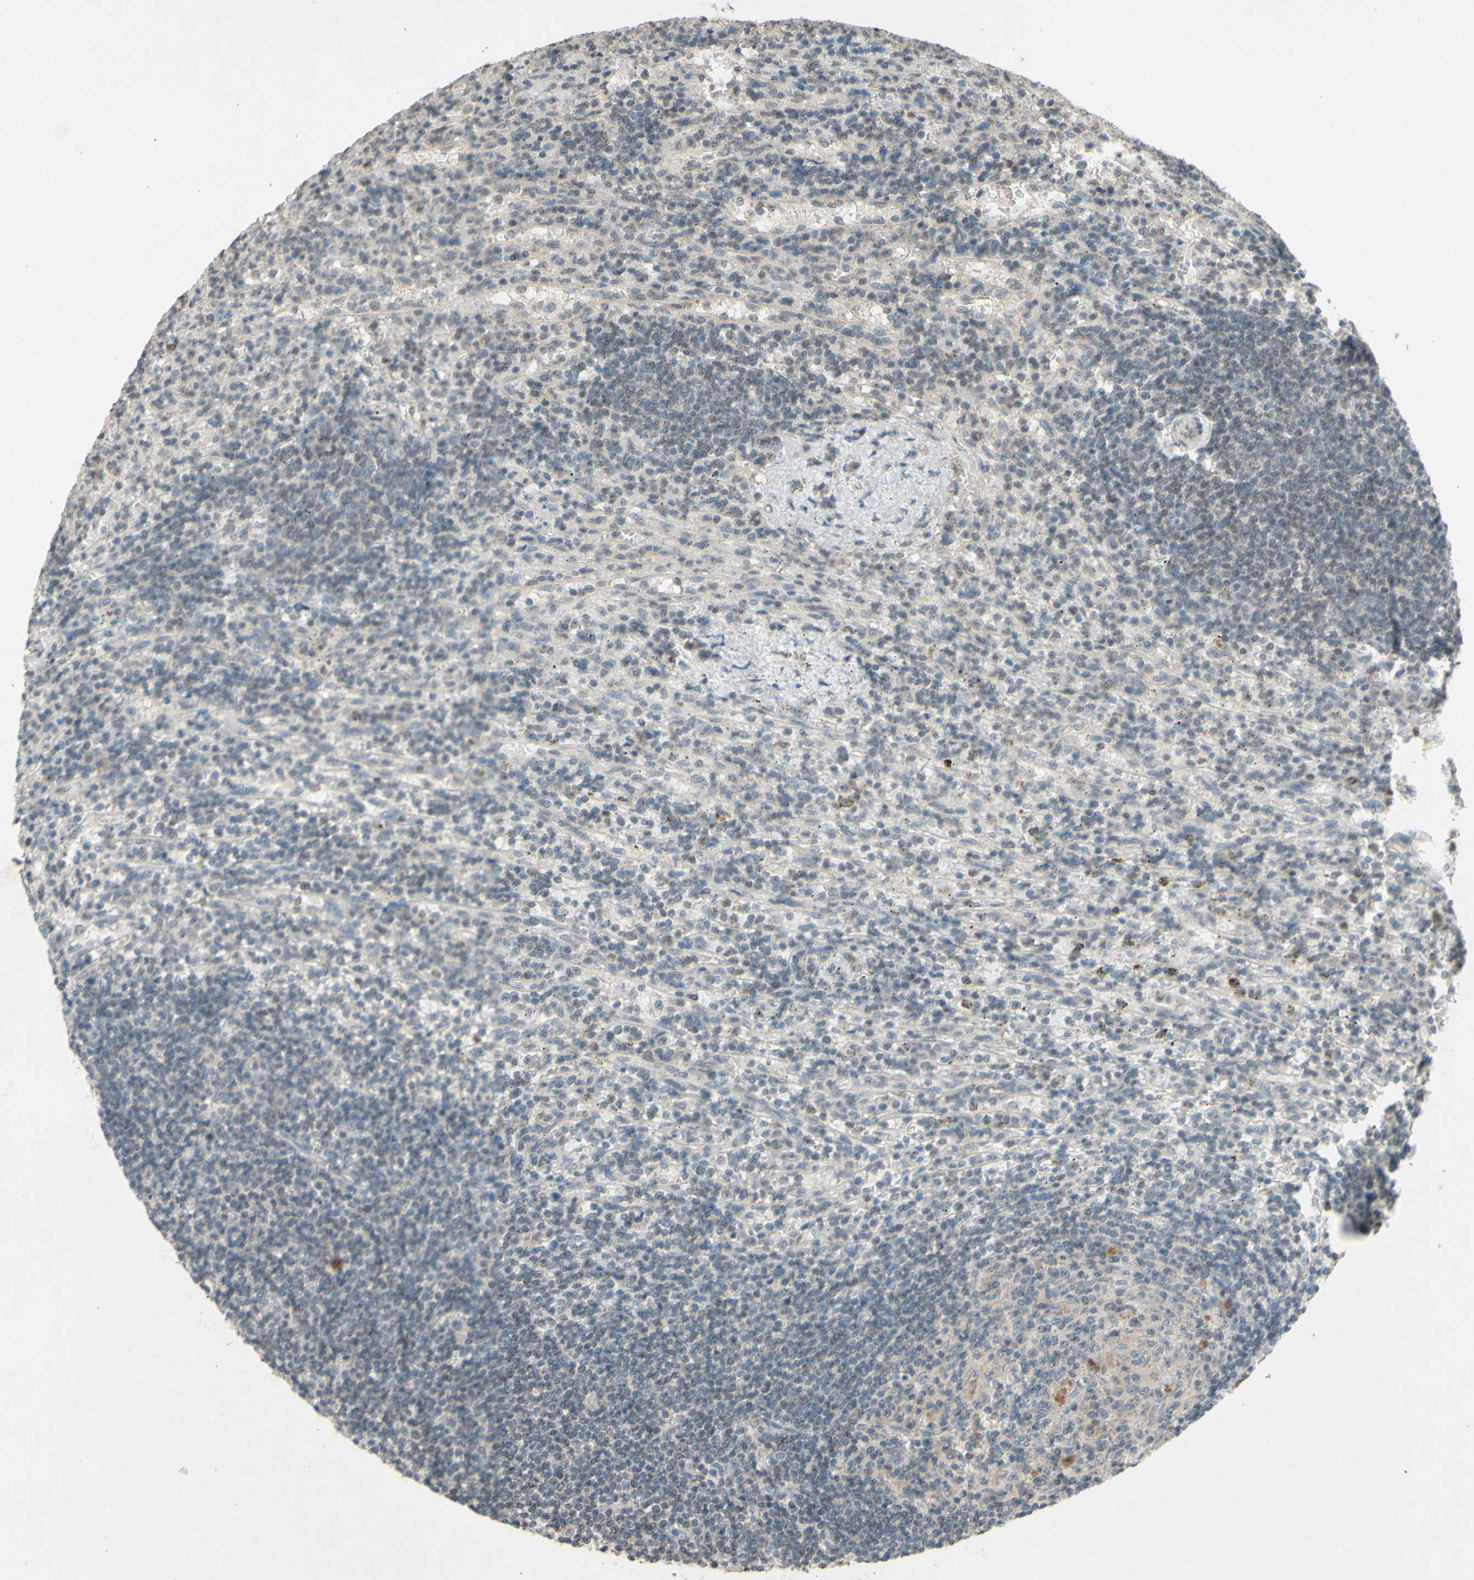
{"staining": {"intensity": "negative", "quantity": "none", "location": "none"}, "tissue": "lymphoma", "cell_type": "Tumor cells", "image_type": "cancer", "snomed": [{"axis": "morphology", "description": "Malignant lymphoma, non-Hodgkin's type, Low grade"}, {"axis": "topography", "description": "Spleen"}], "caption": "Immunohistochemistry histopathology image of neoplastic tissue: human low-grade malignant lymphoma, non-Hodgkin's type stained with DAB demonstrates no significant protein positivity in tumor cells. (DAB (3,3'-diaminobenzidine) immunohistochemistry, high magnification).", "gene": "CDCP1", "patient": {"sex": "male", "age": 76}}